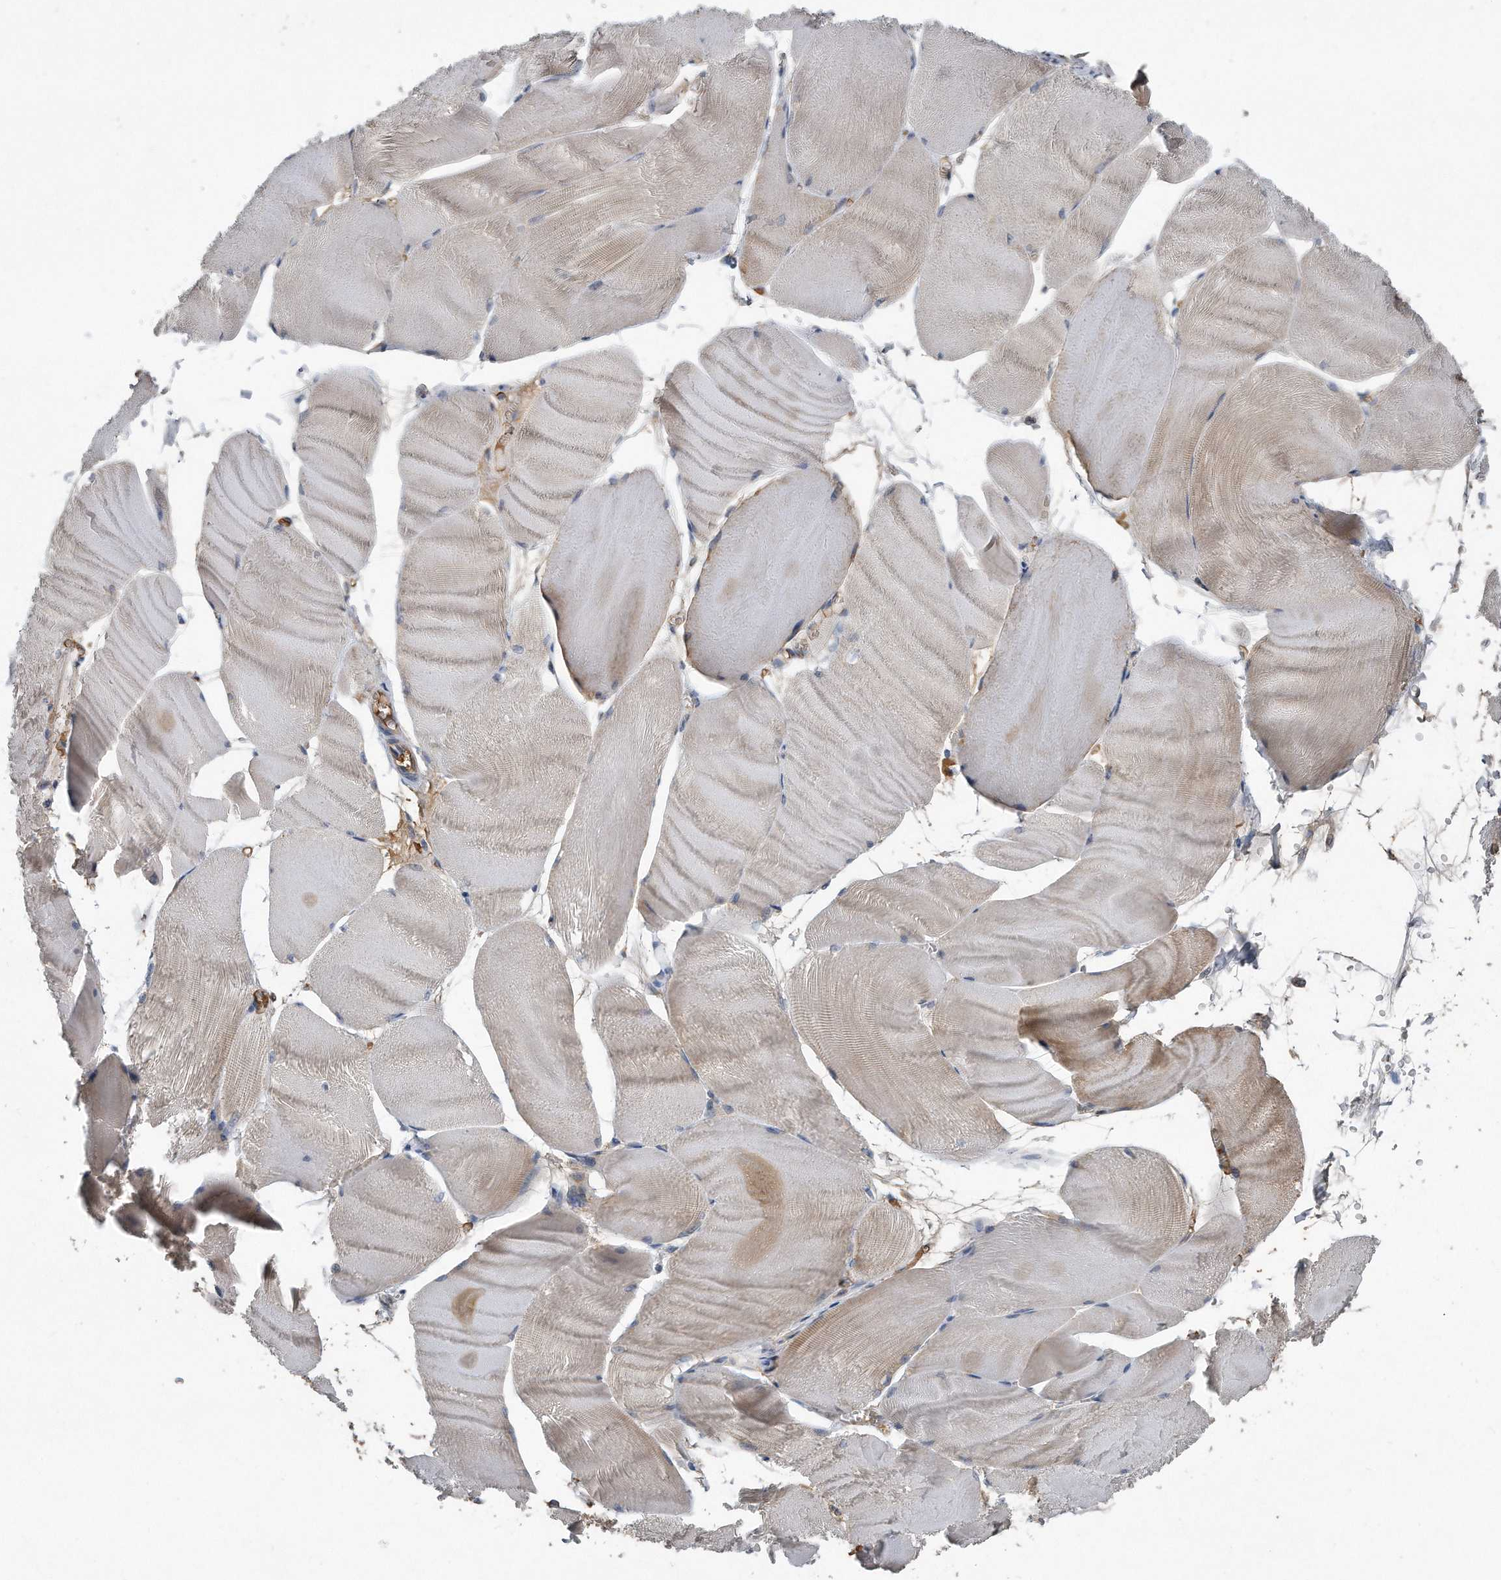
{"staining": {"intensity": "moderate", "quantity": "<25%", "location": "cytoplasmic/membranous"}, "tissue": "skeletal muscle", "cell_type": "Myocytes", "image_type": "normal", "snomed": [{"axis": "morphology", "description": "Normal tissue, NOS"}, {"axis": "morphology", "description": "Basal cell carcinoma"}, {"axis": "topography", "description": "Skeletal muscle"}], "caption": "Immunohistochemistry (IHC) micrograph of unremarkable skeletal muscle: skeletal muscle stained using IHC demonstrates low levels of moderate protein expression localized specifically in the cytoplasmic/membranous of myocytes, appearing as a cytoplasmic/membranous brown color.", "gene": "SDHA", "patient": {"sex": "female", "age": 64}}